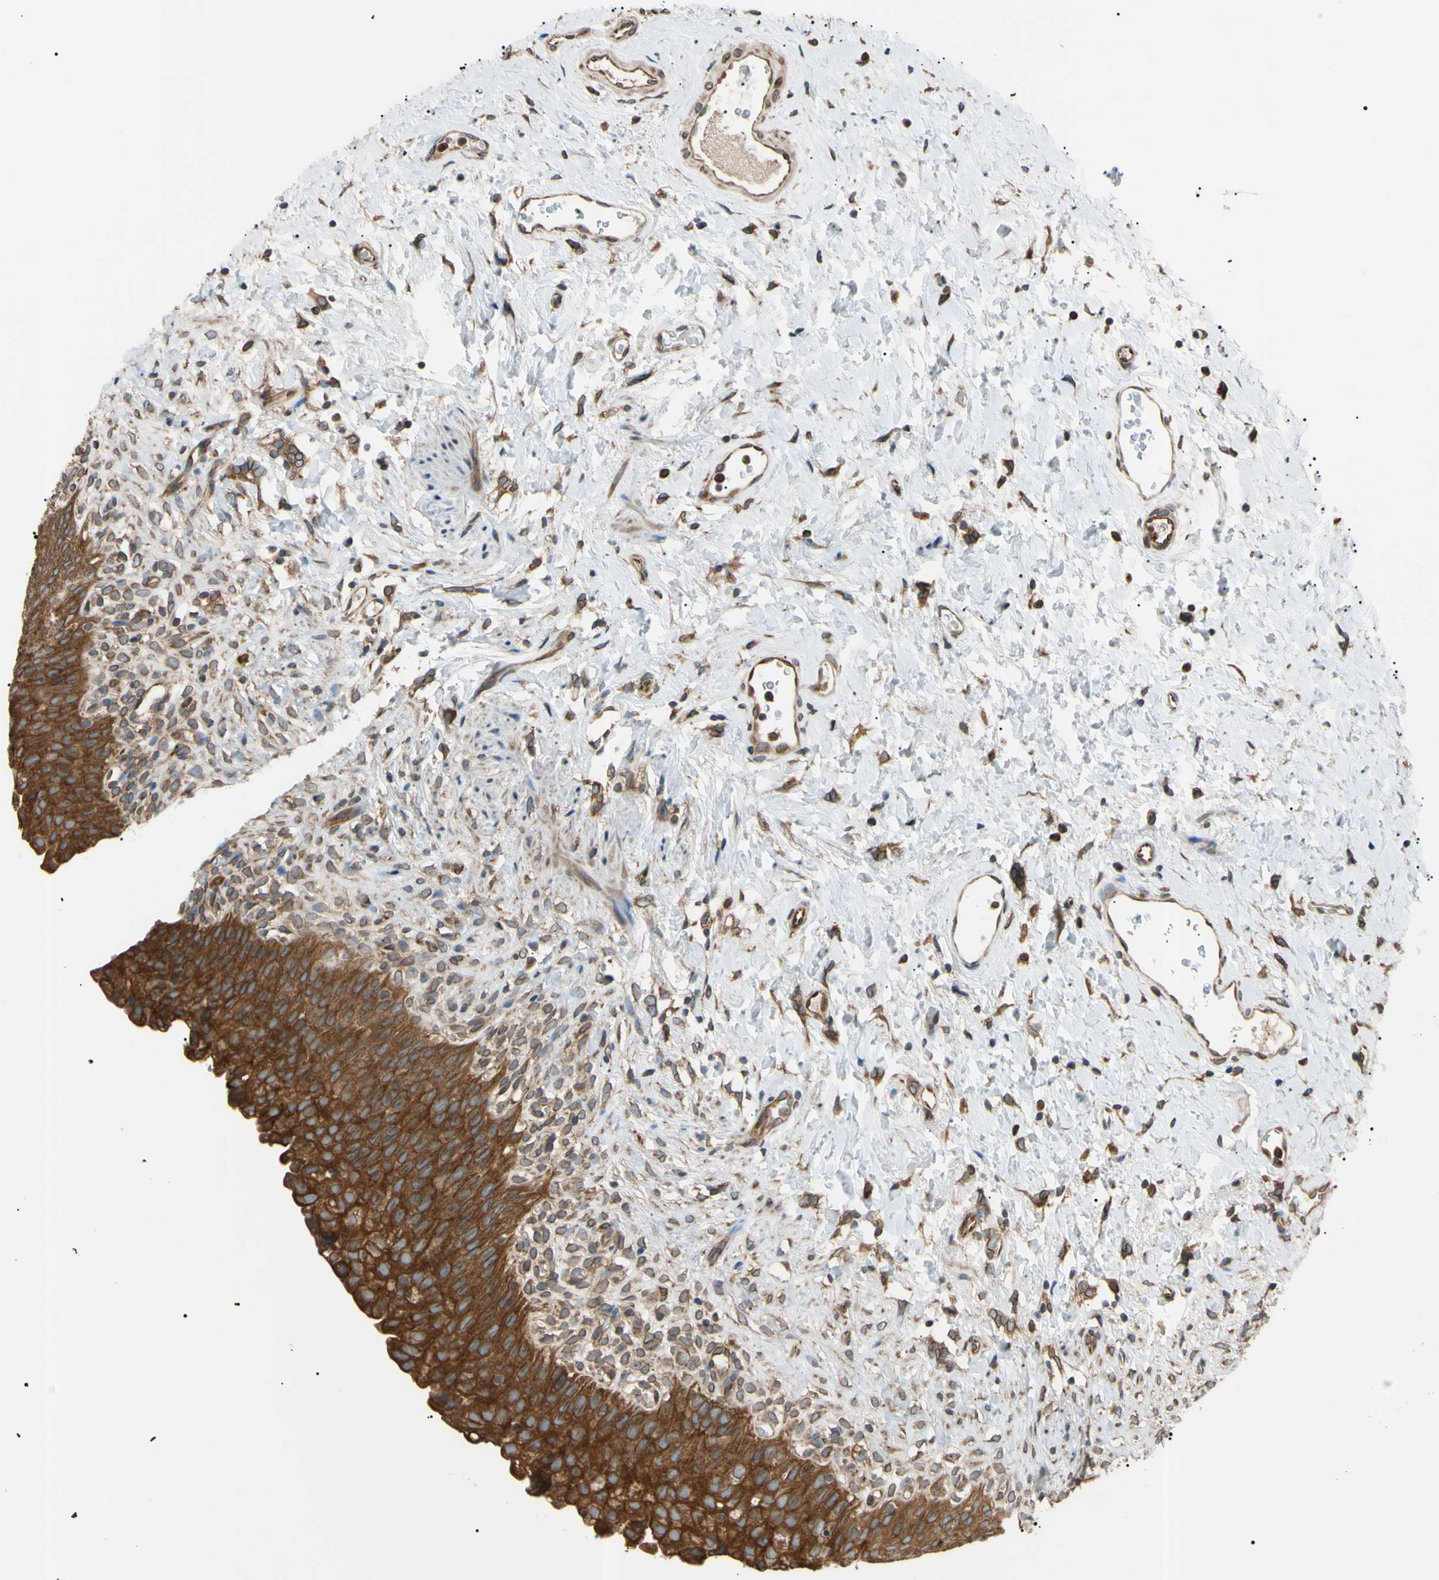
{"staining": {"intensity": "strong", "quantity": ">75%", "location": "cytoplasmic/membranous"}, "tissue": "urinary bladder", "cell_type": "Urothelial cells", "image_type": "normal", "snomed": [{"axis": "morphology", "description": "Normal tissue, NOS"}, {"axis": "topography", "description": "Urinary bladder"}], "caption": "Immunohistochemical staining of benign urinary bladder demonstrates strong cytoplasmic/membranous protein staining in about >75% of urothelial cells.", "gene": "VAPA", "patient": {"sex": "female", "age": 79}}